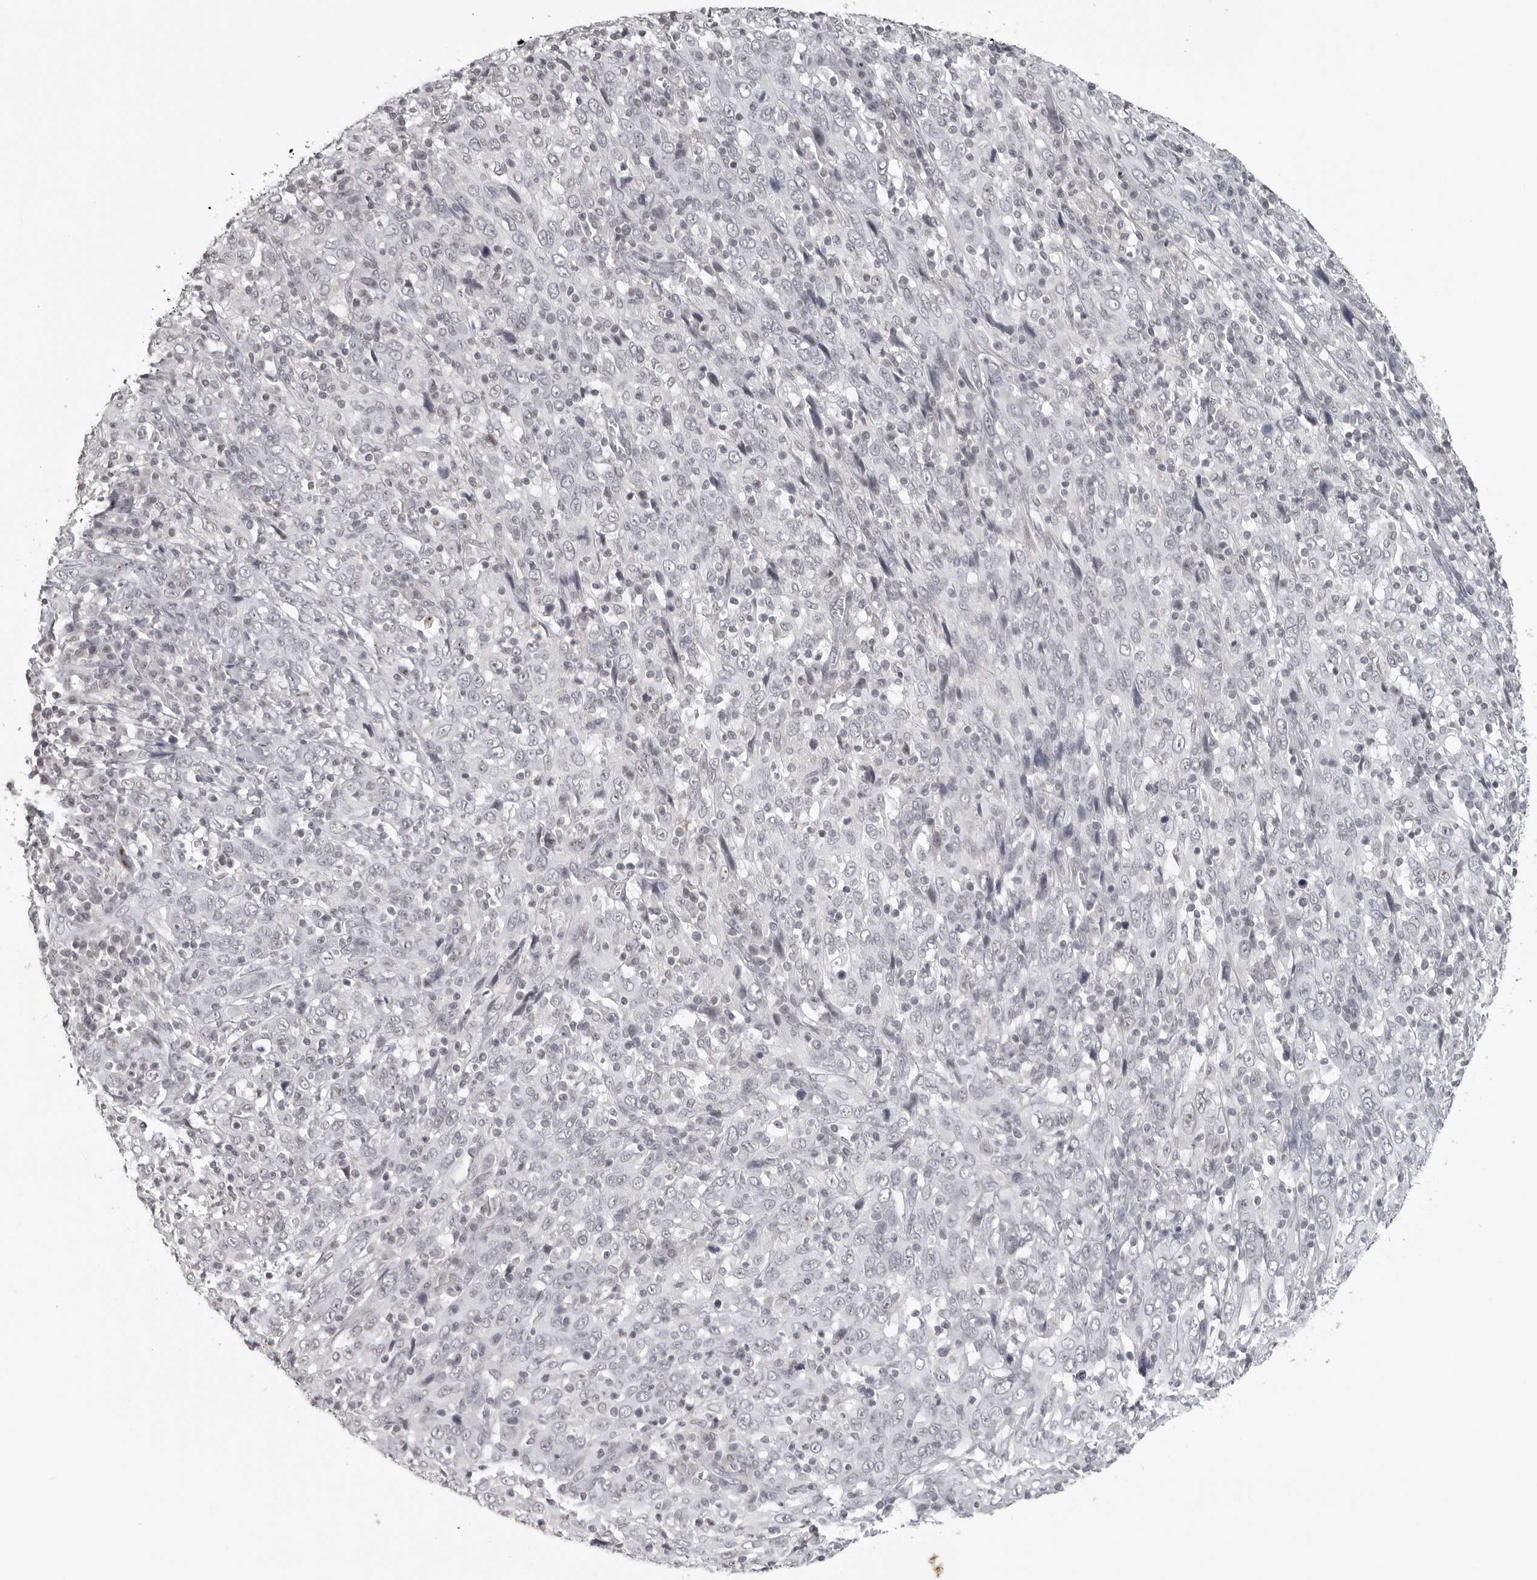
{"staining": {"intensity": "moderate", "quantity": "<25%", "location": "nuclear"}, "tissue": "cervical cancer", "cell_type": "Tumor cells", "image_type": "cancer", "snomed": [{"axis": "morphology", "description": "Squamous cell carcinoma, NOS"}, {"axis": "topography", "description": "Cervix"}], "caption": "Immunohistochemical staining of human cervical cancer exhibits moderate nuclear protein expression in approximately <25% of tumor cells.", "gene": "DDX54", "patient": {"sex": "female", "age": 46}}